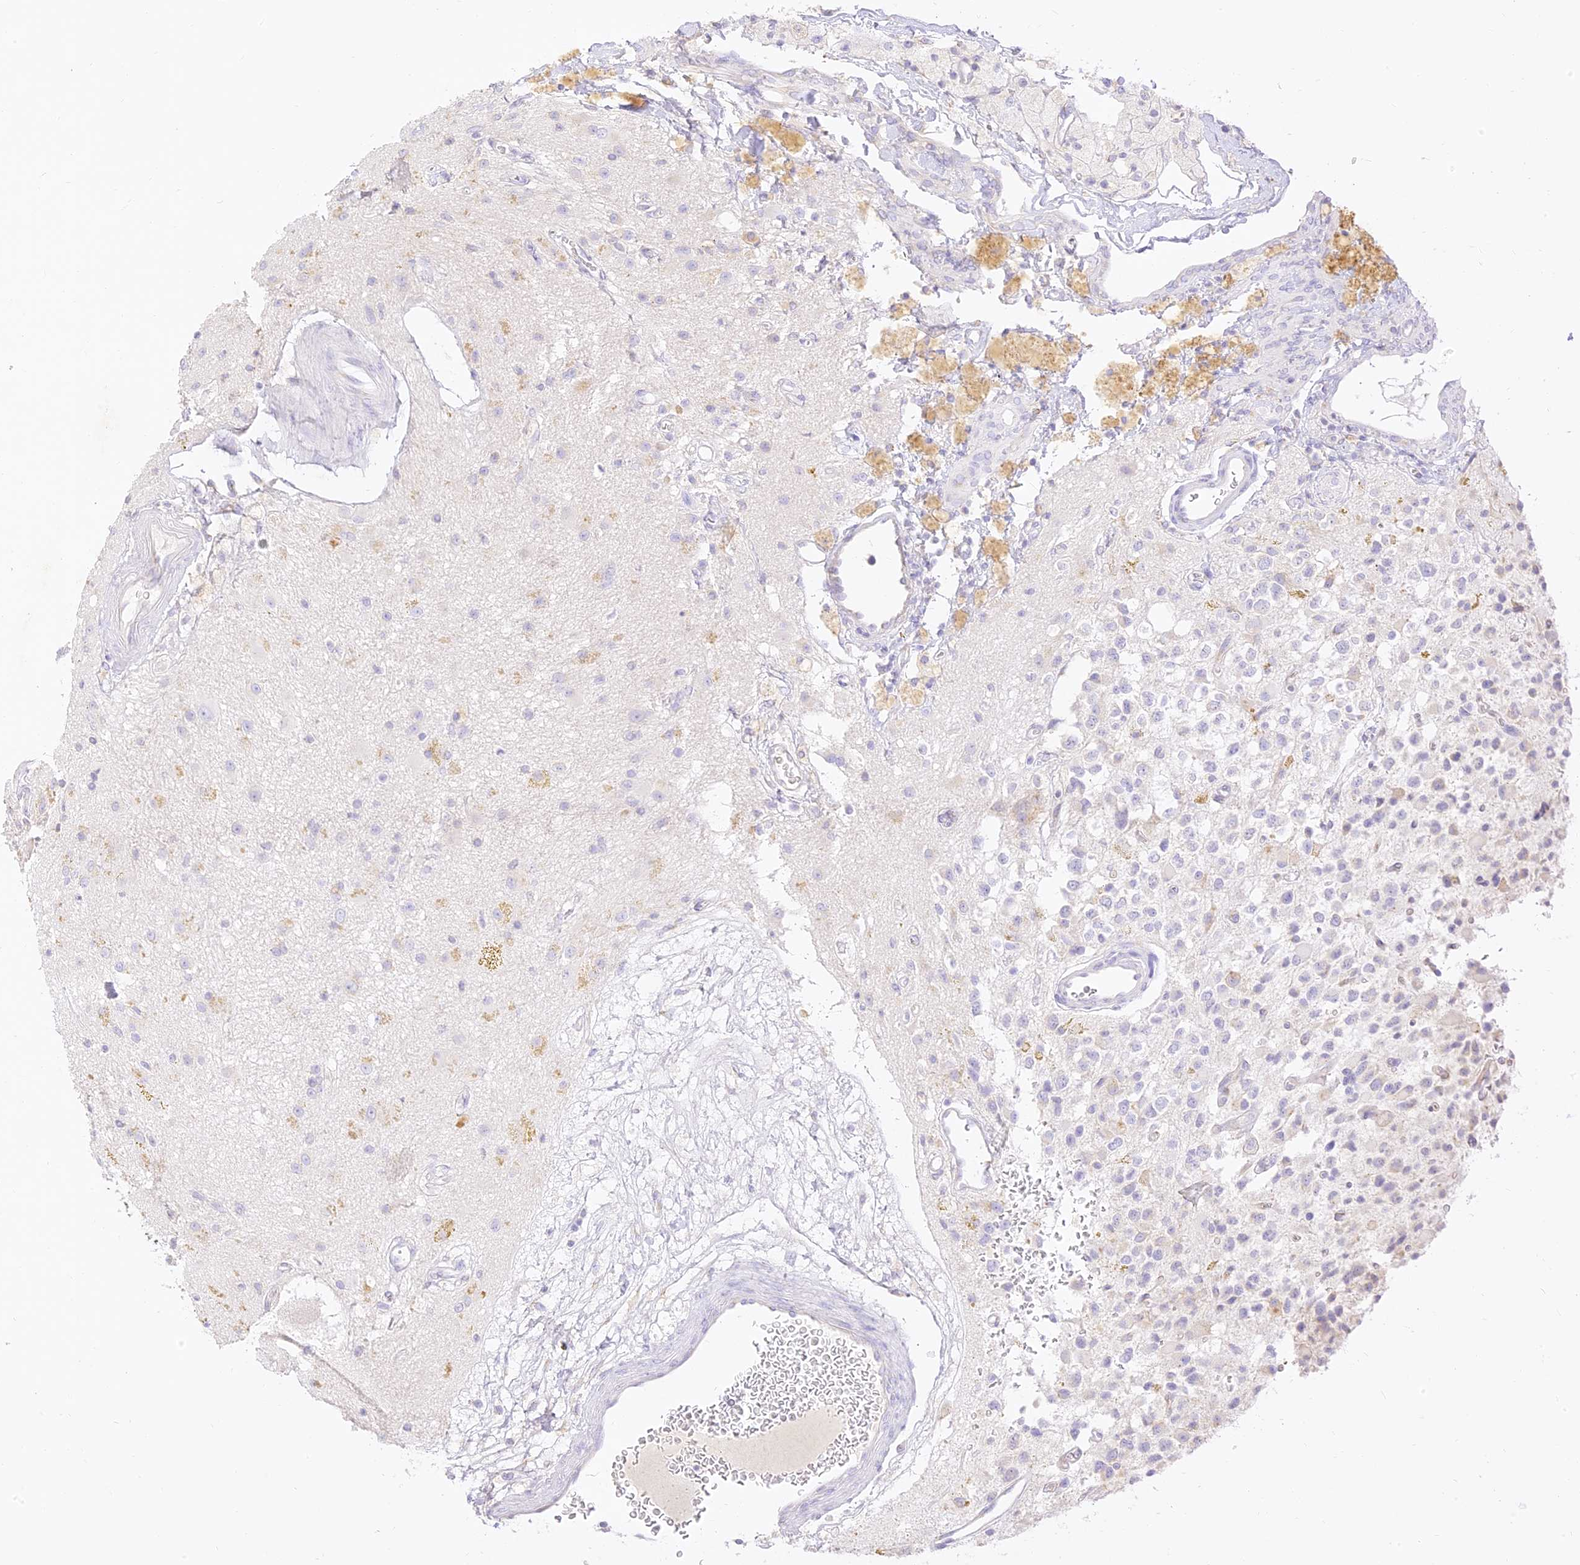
{"staining": {"intensity": "negative", "quantity": "none", "location": "none"}, "tissue": "glioma", "cell_type": "Tumor cells", "image_type": "cancer", "snomed": [{"axis": "morphology", "description": "Glioma, malignant, High grade"}, {"axis": "topography", "description": "Brain"}], "caption": "Immunohistochemistry (IHC) image of high-grade glioma (malignant) stained for a protein (brown), which shows no staining in tumor cells.", "gene": "SEC13", "patient": {"sex": "male", "age": 34}}